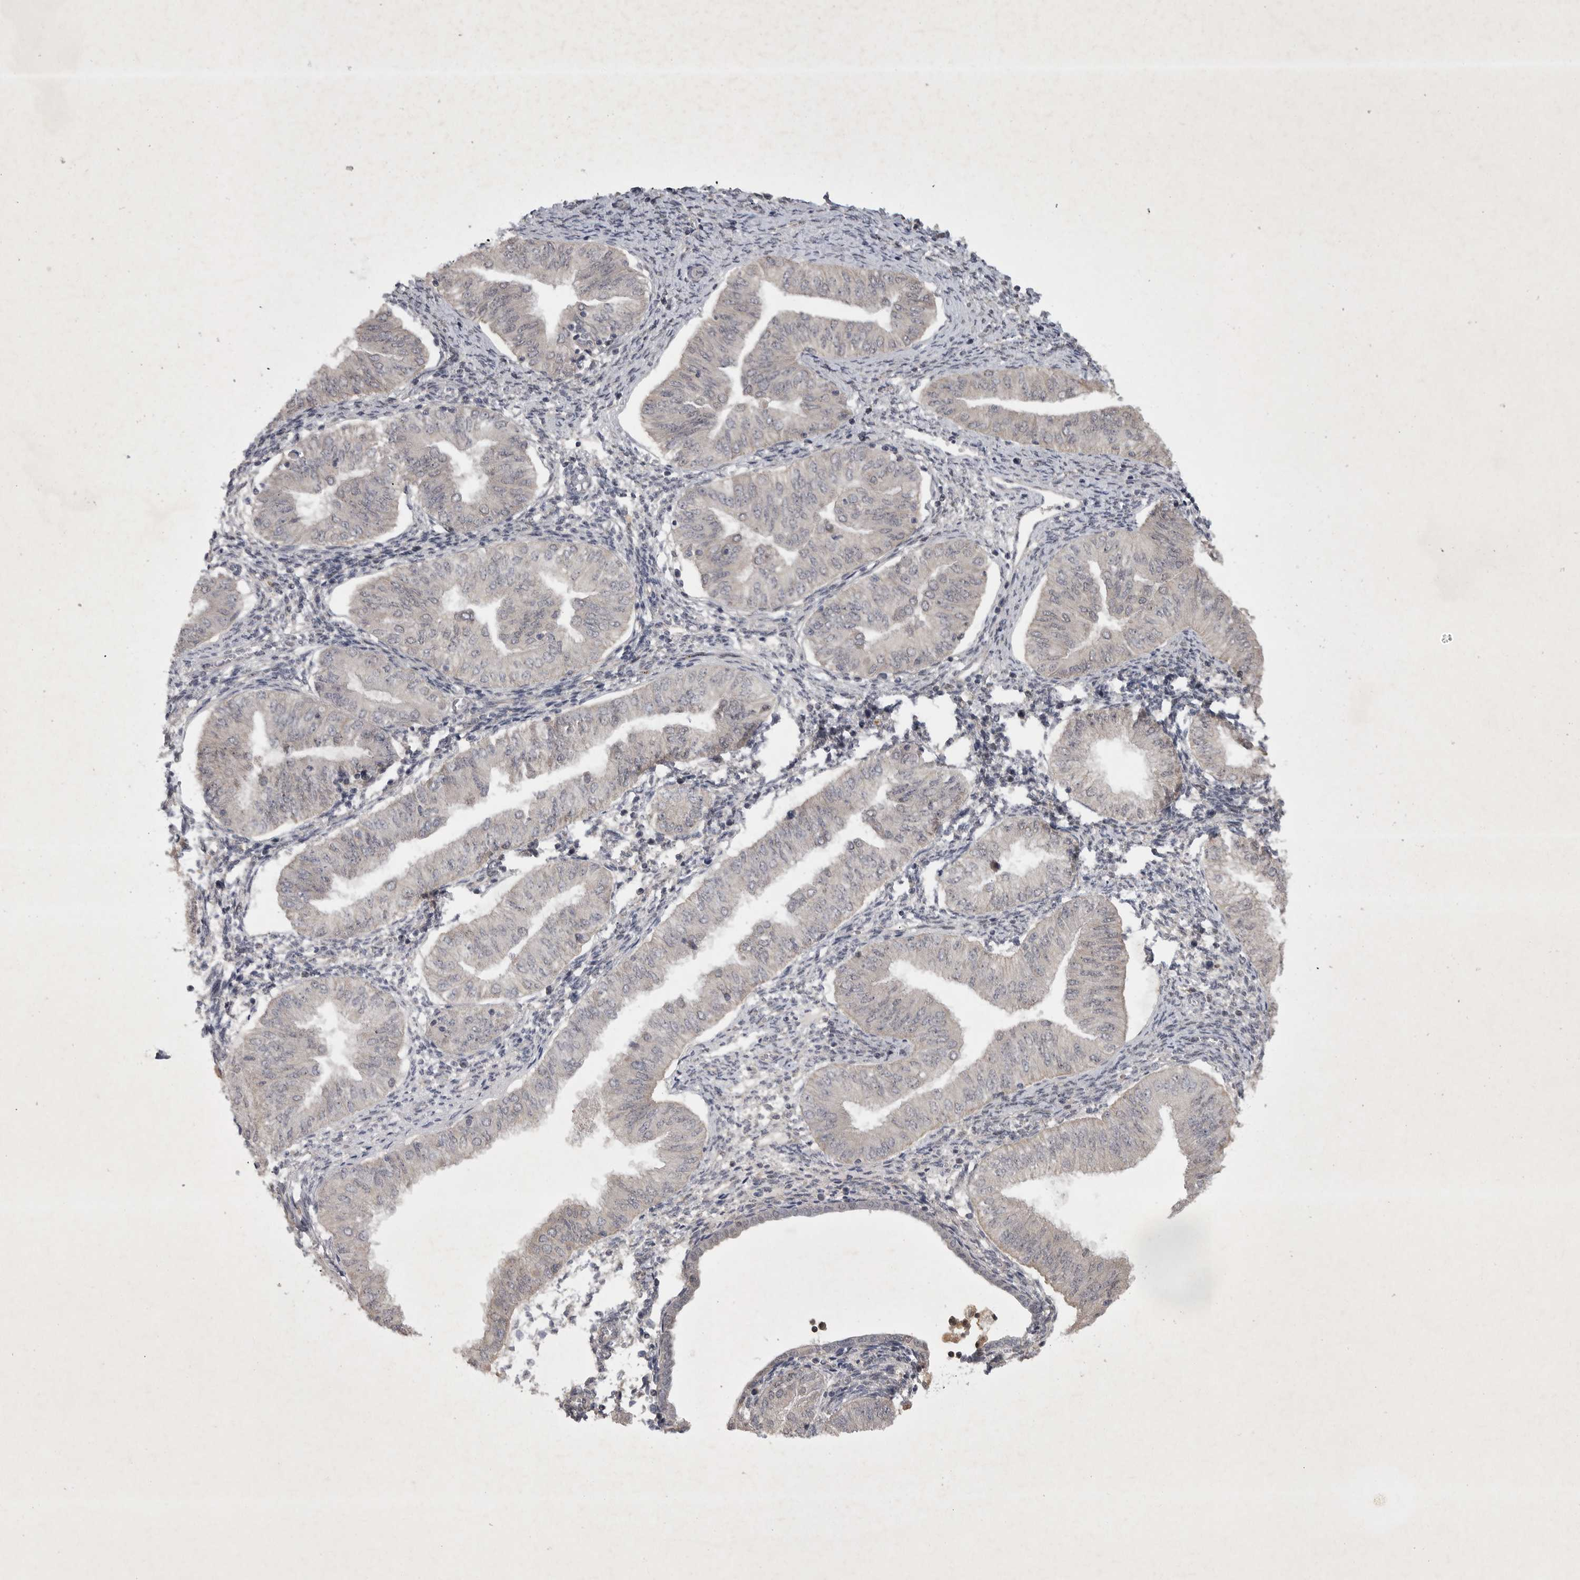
{"staining": {"intensity": "negative", "quantity": "none", "location": "none"}, "tissue": "endometrial cancer", "cell_type": "Tumor cells", "image_type": "cancer", "snomed": [{"axis": "morphology", "description": "Normal tissue, NOS"}, {"axis": "morphology", "description": "Adenocarcinoma, NOS"}, {"axis": "topography", "description": "Endometrium"}], "caption": "Micrograph shows no significant protein expression in tumor cells of endometrial cancer (adenocarcinoma).", "gene": "EDEM3", "patient": {"sex": "female", "age": 53}}